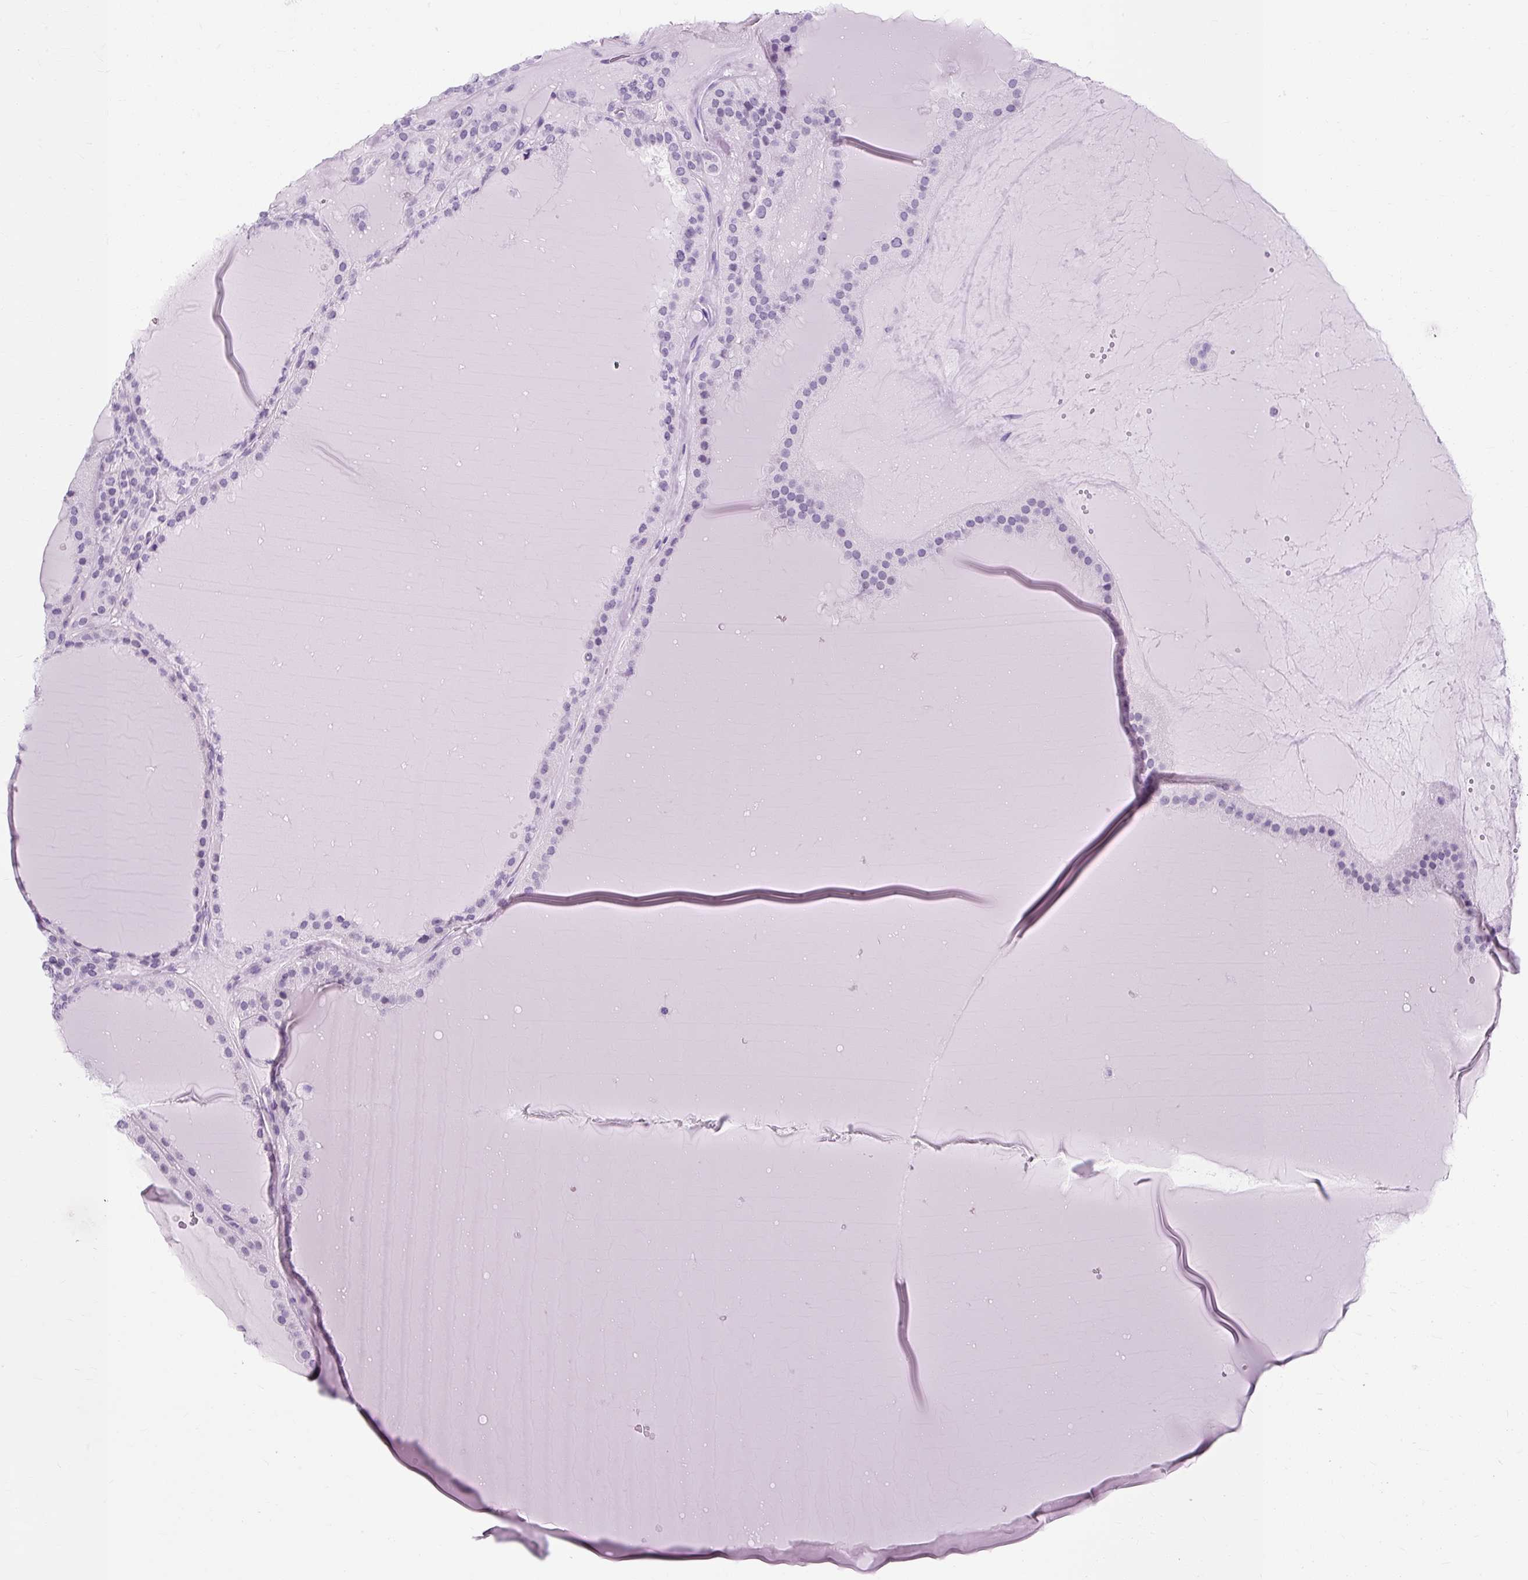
{"staining": {"intensity": "negative", "quantity": "none", "location": "none"}, "tissue": "thyroid cancer", "cell_type": "Tumor cells", "image_type": "cancer", "snomed": [{"axis": "morphology", "description": "Follicular adenoma carcinoma, NOS"}, {"axis": "topography", "description": "Thyroid gland"}], "caption": "This is an immunohistochemistry (IHC) histopathology image of human thyroid cancer (follicular adenoma carcinoma). There is no staining in tumor cells.", "gene": "RYBP", "patient": {"sex": "female", "age": 63}}